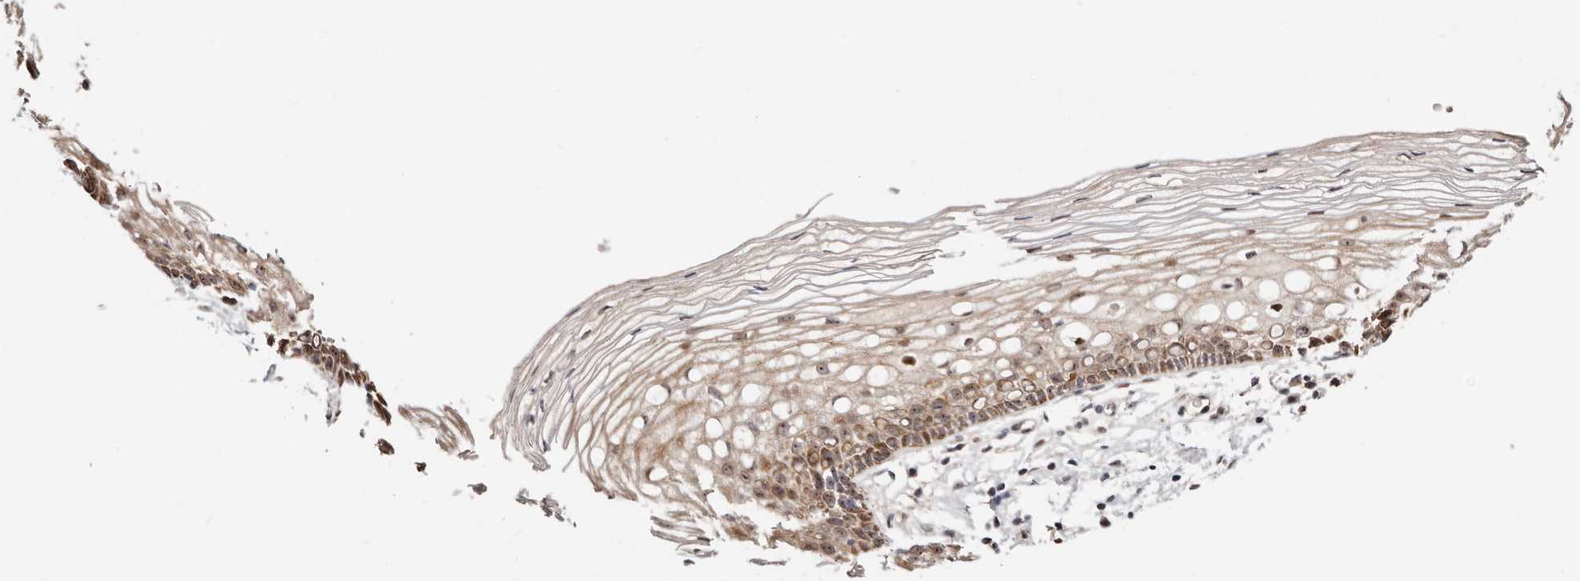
{"staining": {"intensity": "moderate", "quantity": "<25%", "location": "cytoplasmic/membranous"}, "tissue": "cervix", "cell_type": "Glandular cells", "image_type": "normal", "snomed": [{"axis": "morphology", "description": "Normal tissue, NOS"}, {"axis": "topography", "description": "Cervix"}], "caption": "Human cervix stained for a protein (brown) exhibits moderate cytoplasmic/membranous positive expression in approximately <25% of glandular cells.", "gene": "ODF2L", "patient": {"sex": "female", "age": 27}}